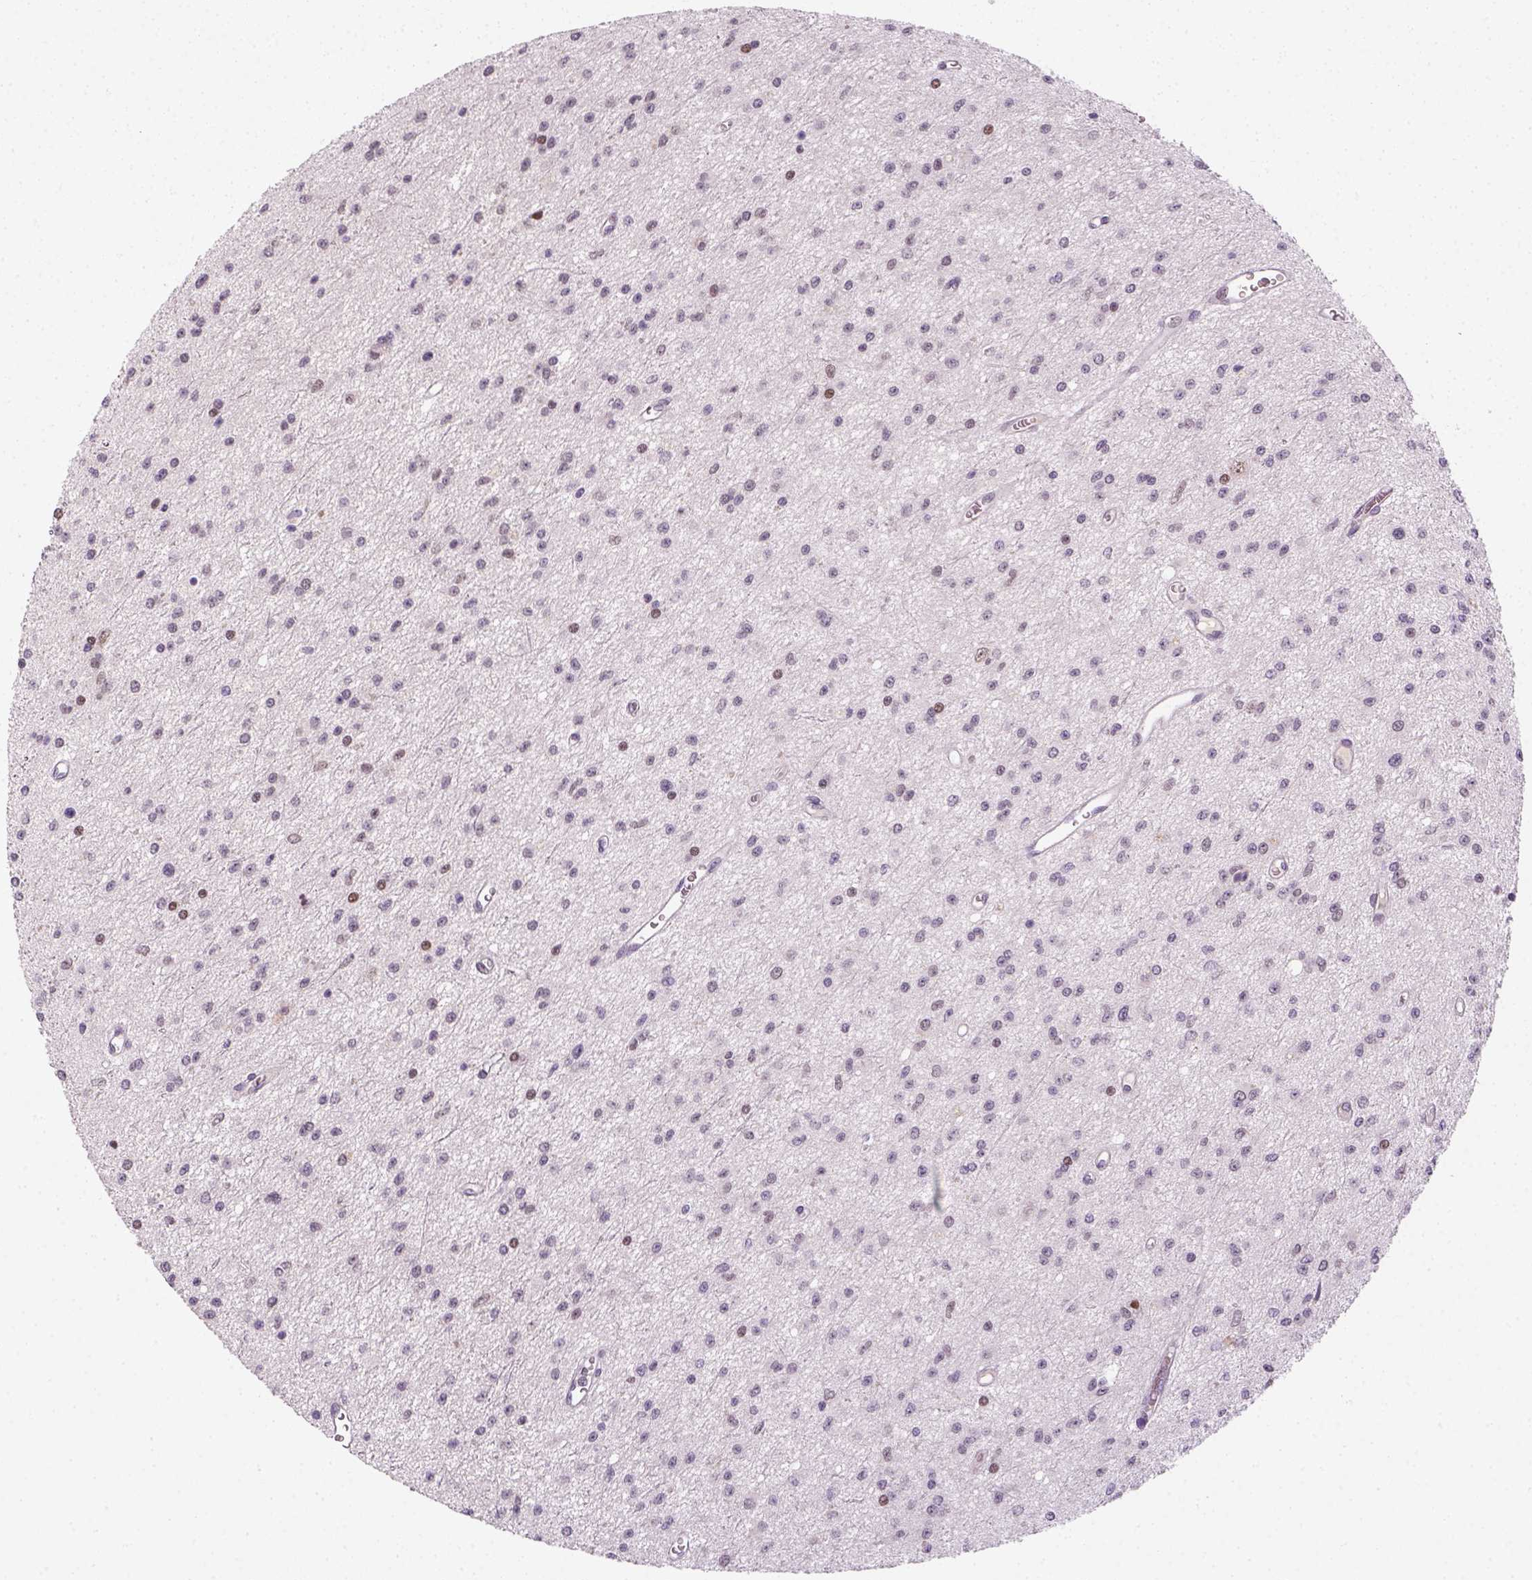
{"staining": {"intensity": "moderate", "quantity": "<25%", "location": "nuclear"}, "tissue": "glioma", "cell_type": "Tumor cells", "image_type": "cancer", "snomed": [{"axis": "morphology", "description": "Glioma, malignant, Low grade"}, {"axis": "topography", "description": "Brain"}], "caption": "High-power microscopy captured an immunohistochemistry (IHC) histopathology image of malignant glioma (low-grade), revealing moderate nuclear expression in approximately <25% of tumor cells. (DAB = brown stain, brightfield microscopy at high magnification).", "gene": "MAGEB3", "patient": {"sex": "female", "age": 45}}